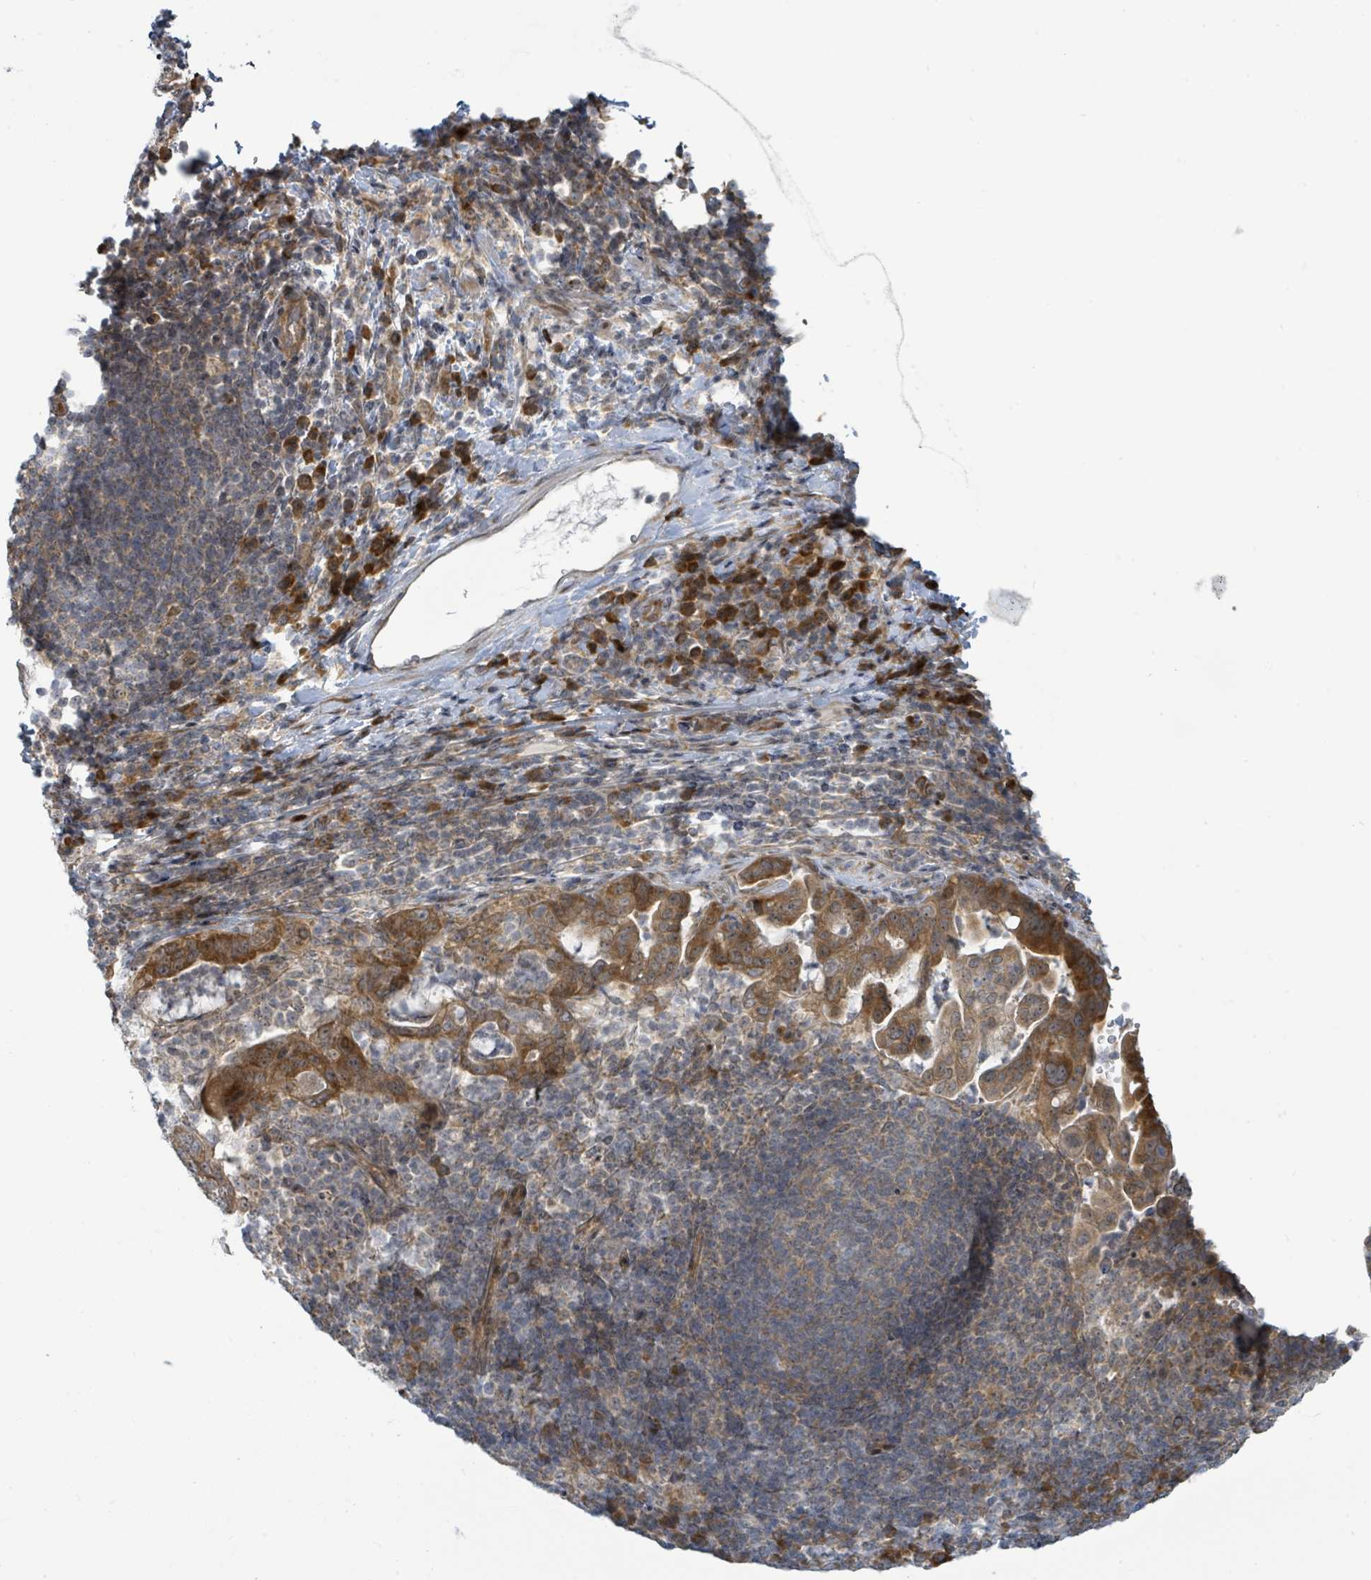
{"staining": {"intensity": "strong", "quantity": ">75%", "location": "cytoplasmic/membranous"}, "tissue": "pancreatic cancer", "cell_type": "Tumor cells", "image_type": "cancer", "snomed": [{"axis": "morphology", "description": "Normal tissue, NOS"}, {"axis": "morphology", "description": "Adenocarcinoma, NOS"}, {"axis": "topography", "description": "Lymph node"}, {"axis": "topography", "description": "Pancreas"}], "caption": "DAB immunohistochemical staining of human pancreatic cancer exhibits strong cytoplasmic/membranous protein staining in approximately >75% of tumor cells. (brown staining indicates protein expression, while blue staining denotes nuclei).", "gene": "RPL32", "patient": {"sex": "female", "age": 67}}